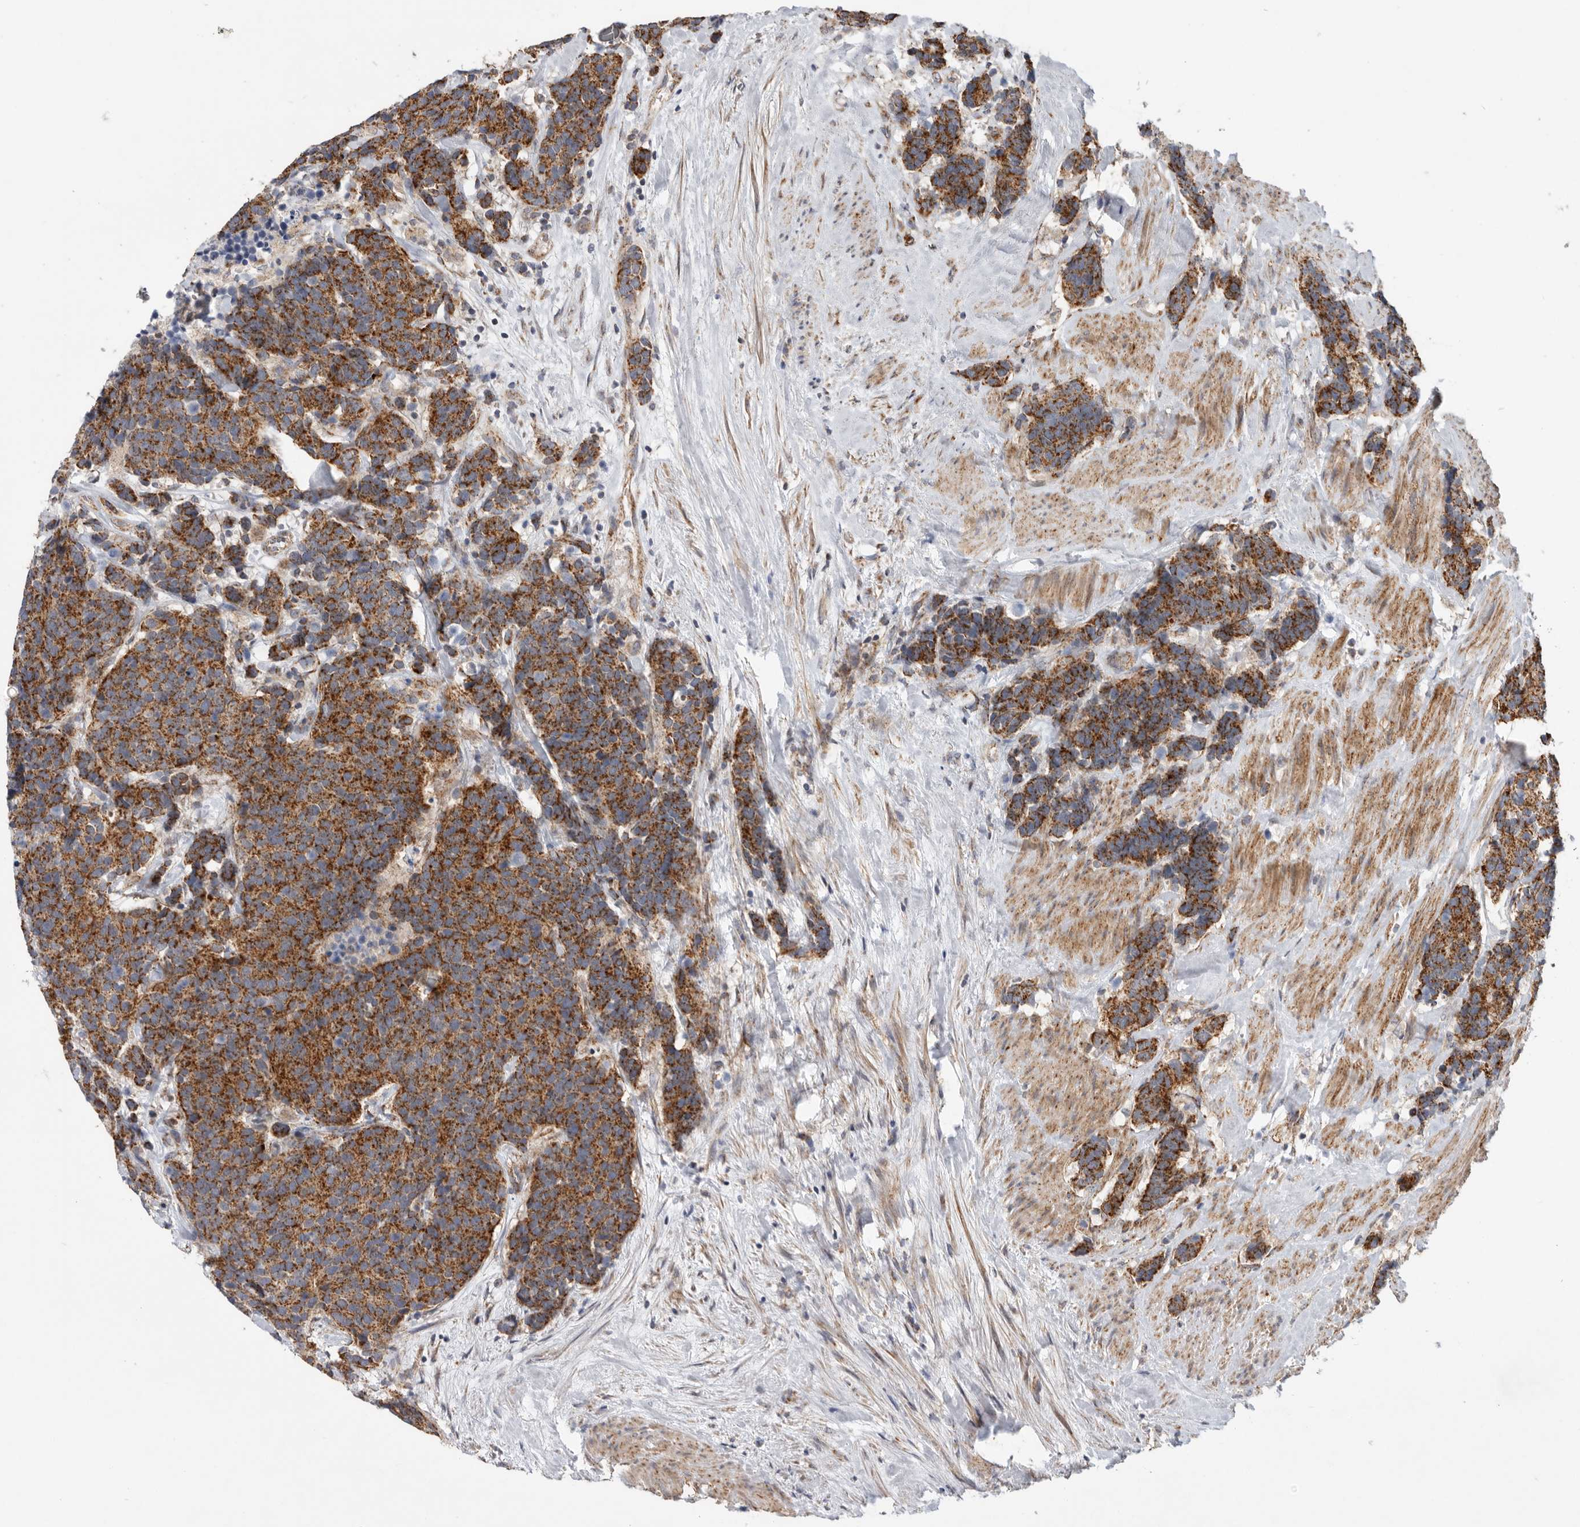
{"staining": {"intensity": "strong", "quantity": ">75%", "location": "cytoplasmic/membranous"}, "tissue": "carcinoid", "cell_type": "Tumor cells", "image_type": "cancer", "snomed": [{"axis": "morphology", "description": "Carcinoma, NOS"}, {"axis": "morphology", "description": "Carcinoid, malignant, NOS"}, {"axis": "topography", "description": "Urinary bladder"}], "caption": "There is high levels of strong cytoplasmic/membranous staining in tumor cells of malignant carcinoid, as demonstrated by immunohistochemical staining (brown color).", "gene": "MTFR1L", "patient": {"sex": "male", "age": 57}}